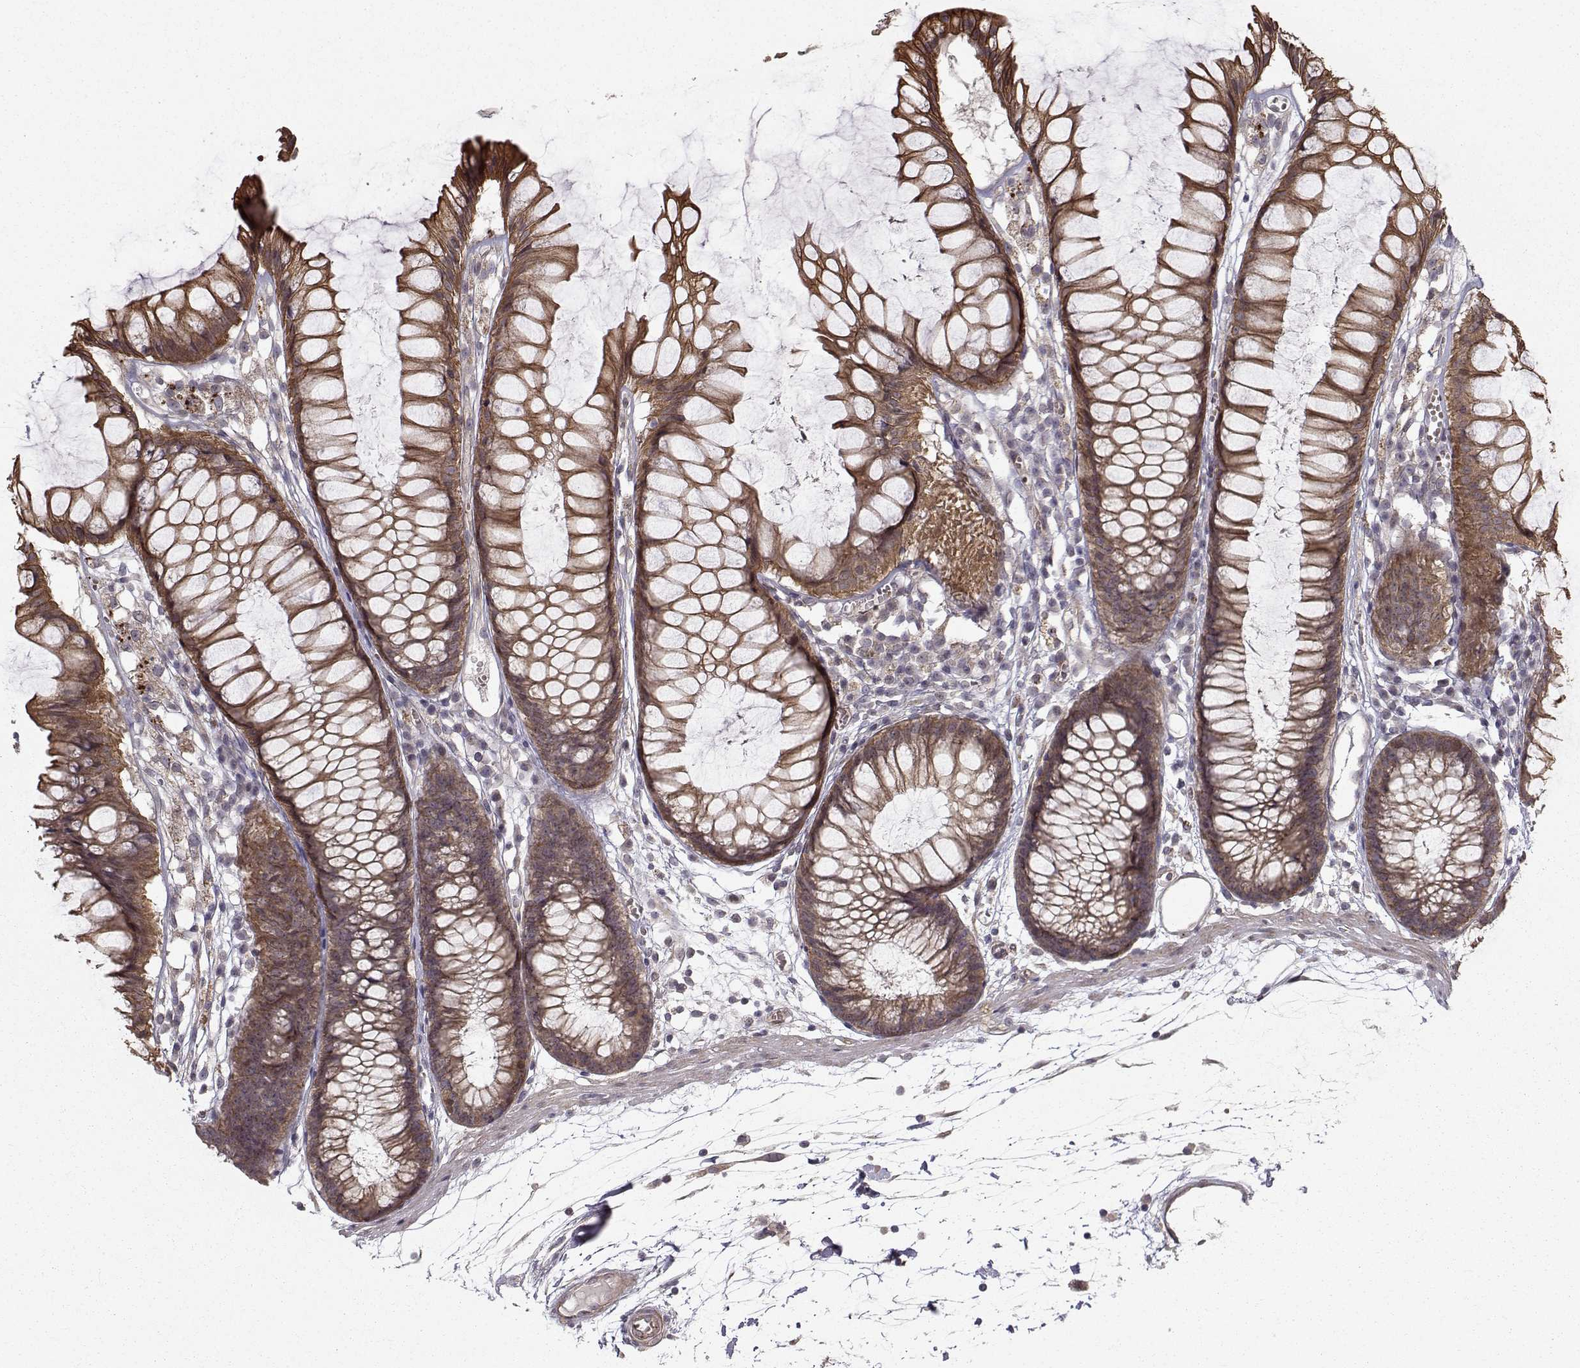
{"staining": {"intensity": "weak", "quantity": ">75%", "location": "cytoplasmic/membranous"}, "tissue": "colon", "cell_type": "Endothelial cells", "image_type": "normal", "snomed": [{"axis": "morphology", "description": "Normal tissue, NOS"}, {"axis": "morphology", "description": "Adenocarcinoma, NOS"}, {"axis": "topography", "description": "Colon"}], "caption": "The image exhibits a brown stain indicating the presence of a protein in the cytoplasmic/membranous of endothelial cells in colon. The protein of interest is shown in brown color, while the nuclei are stained blue.", "gene": "APC", "patient": {"sex": "male", "age": 65}}